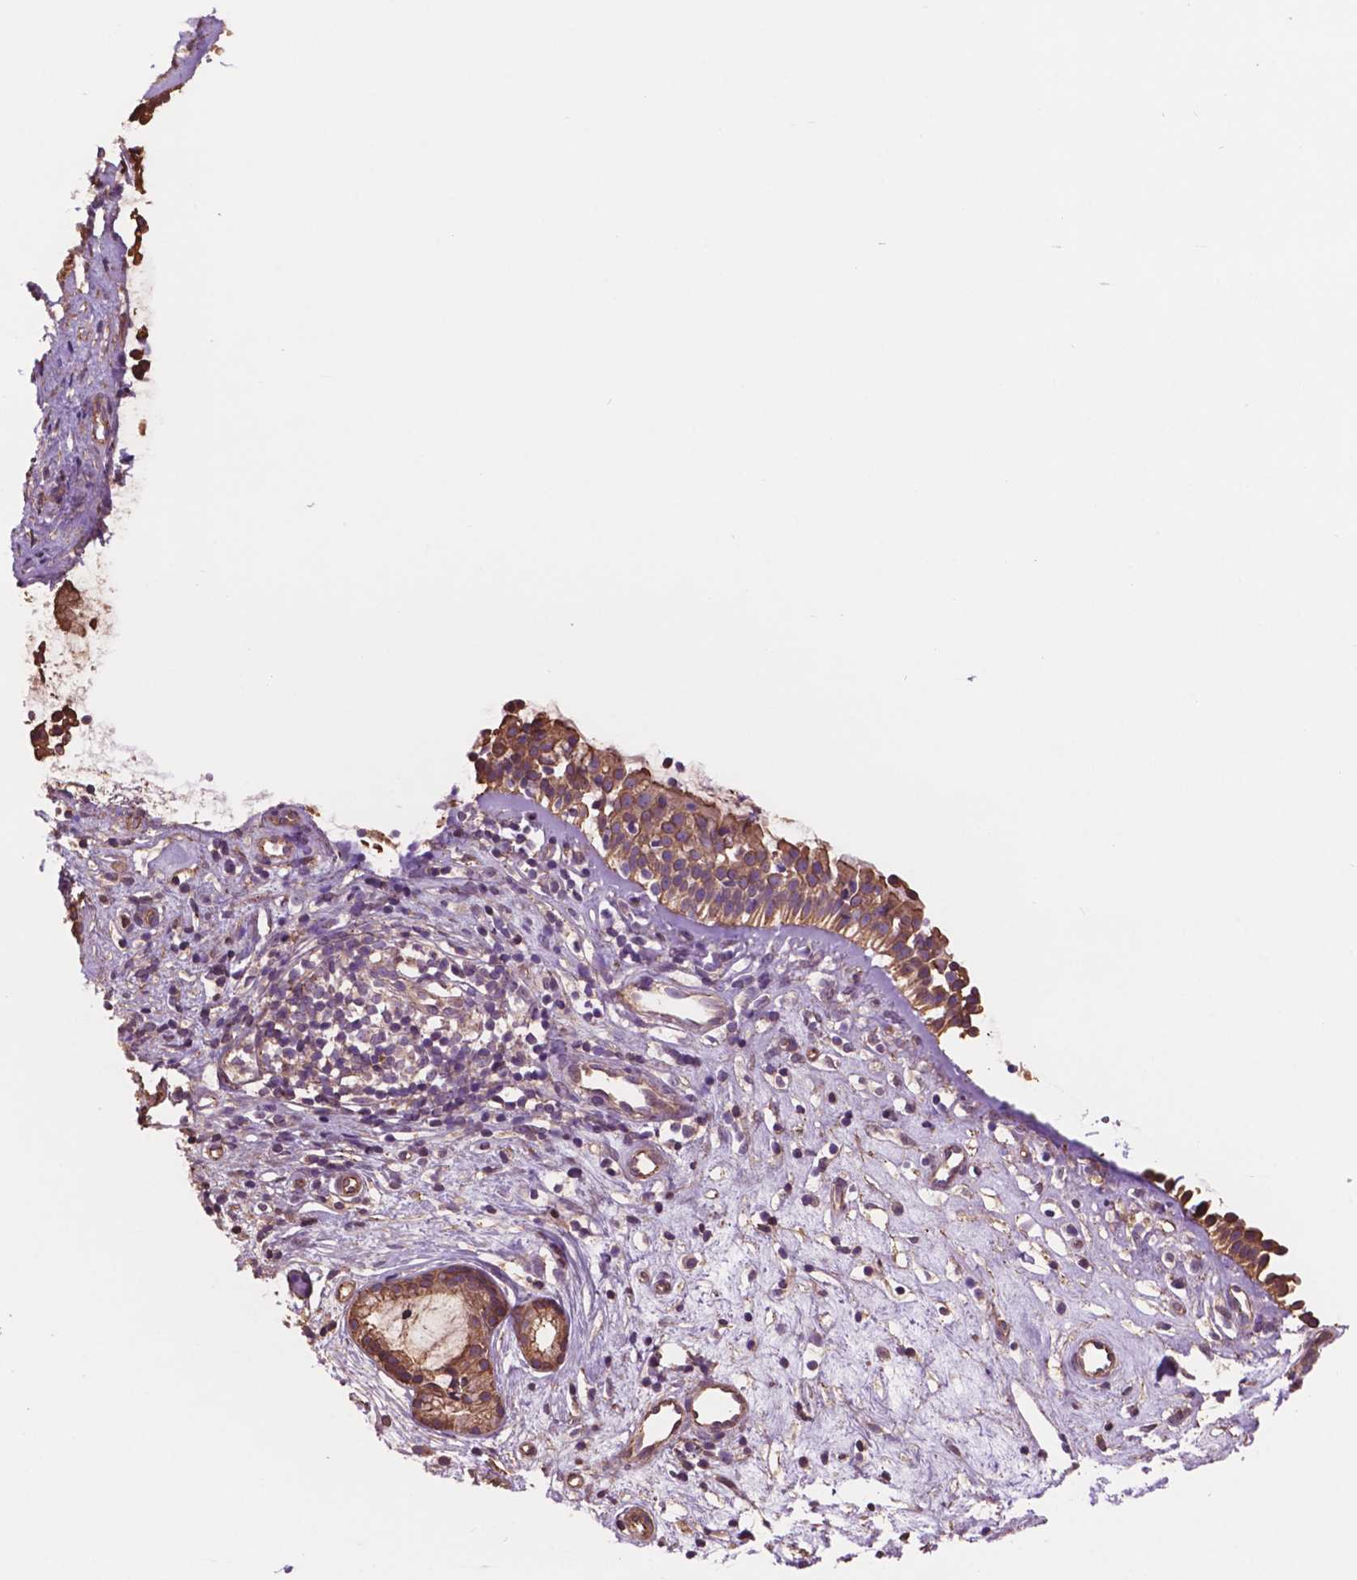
{"staining": {"intensity": "strong", "quantity": ">75%", "location": "cytoplasmic/membranous"}, "tissue": "nasopharynx", "cell_type": "Respiratory epithelial cells", "image_type": "normal", "snomed": [{"axis": "morphology", "description": "Normal tissue, NOS"}, {"axis": "topography", "description": "Nasopharynx"}], "caption": "This photomicrograph exhibits immunohistochemistry (IHC) staining of normal human nasopharynx, with high strong cytoplasmic/membranous staining in approximately >75% of respiratory epithelial cells.", "gene": "NIPA2", "patient": {"sex": "female", "age": 52}}